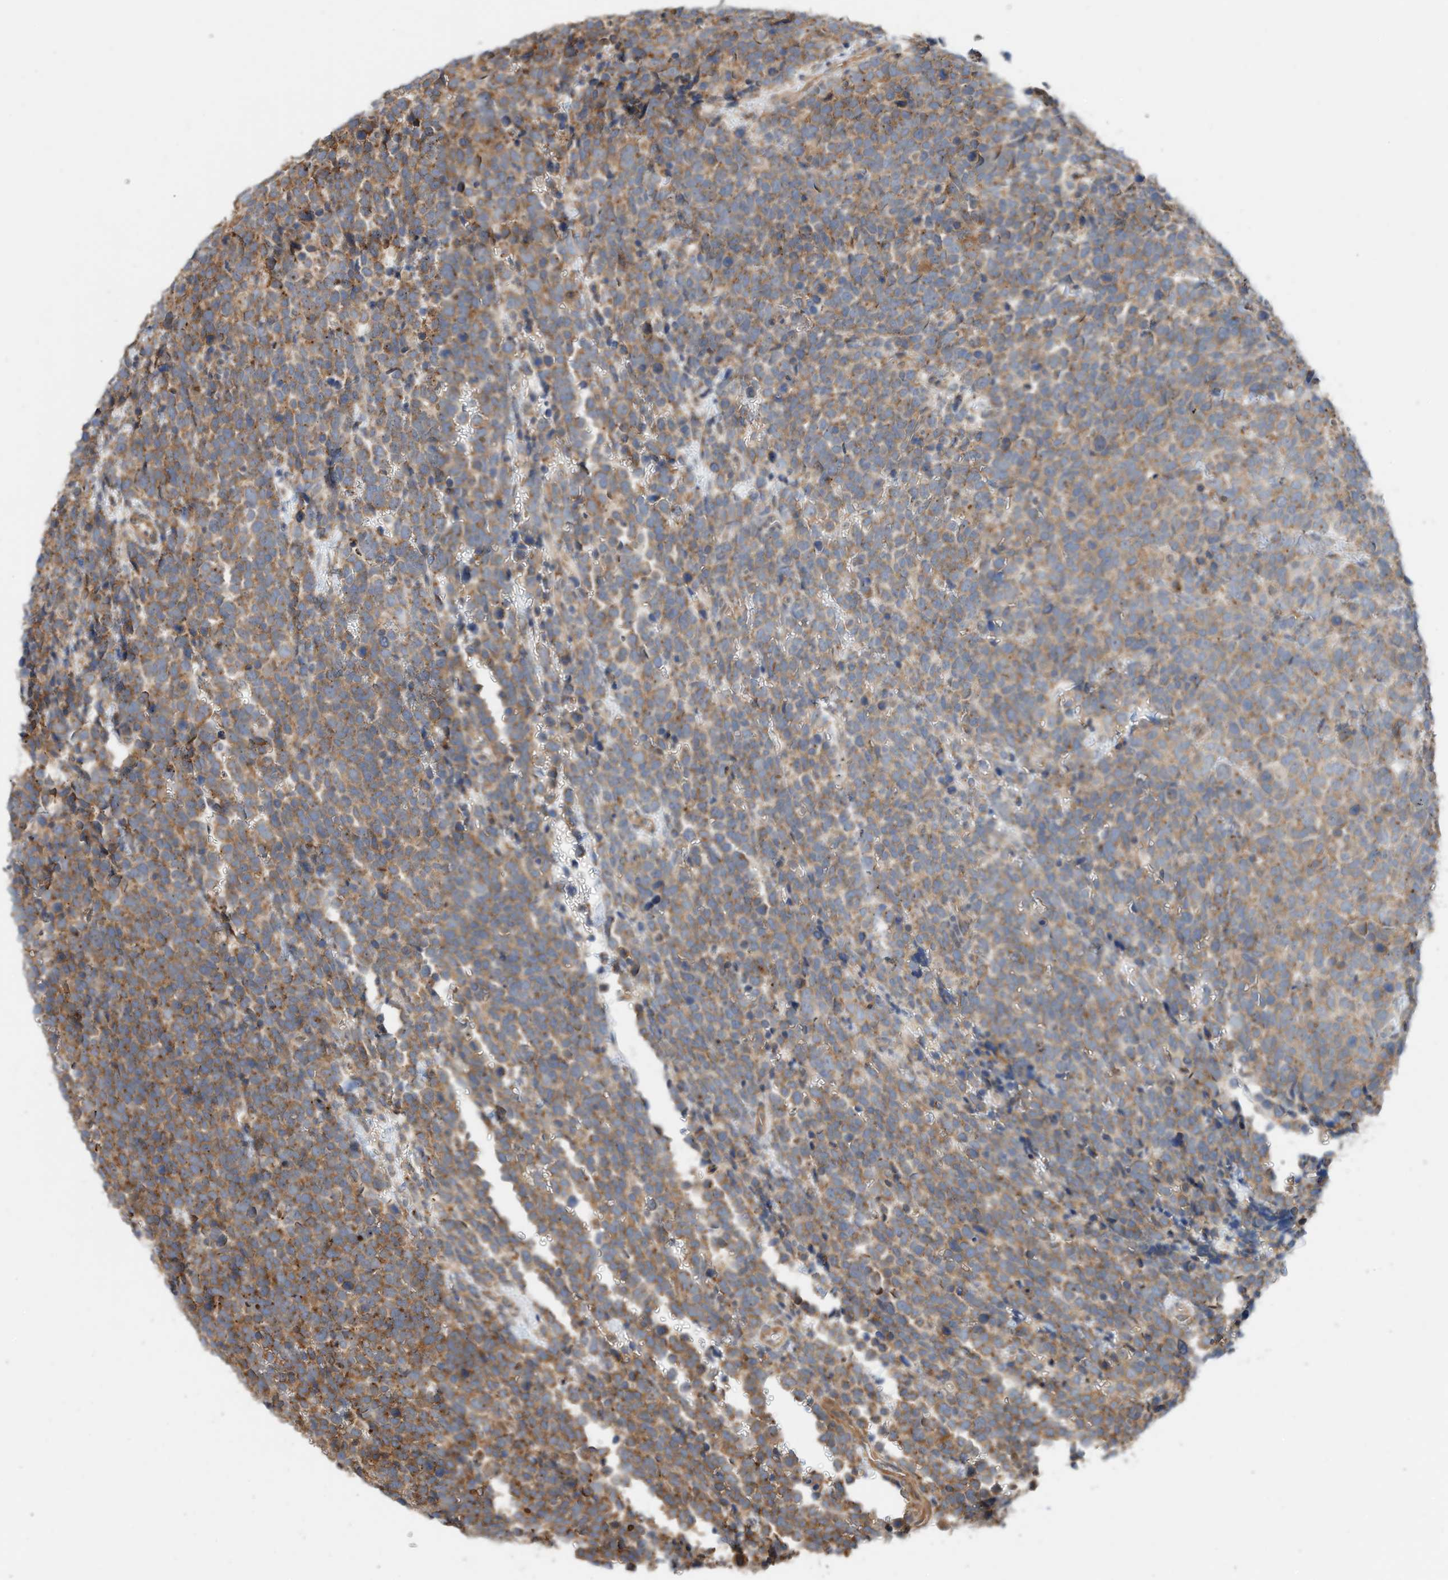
{"staining": {"intensity": "moderate", "quantity": ">75%", "location": "cytoplasmic/membranous"}, "tissue": "urothelial cancer", "cell_type": "Tumor cells", "image_type": "cancer", "snomed": [{"axis": "morphology", "description": "Urothelial carcinoma, High grade"}, {"axis": "topography", "description": "Urinary bladder"}], "caption": "Tumor cells display medium levels of moderate cytoplasmic/membranous positivity in approximately >75% of cells in human urothelial cancer.", "gene": "CPAMD8", "patient": {"sex": "female", "age": 82}}